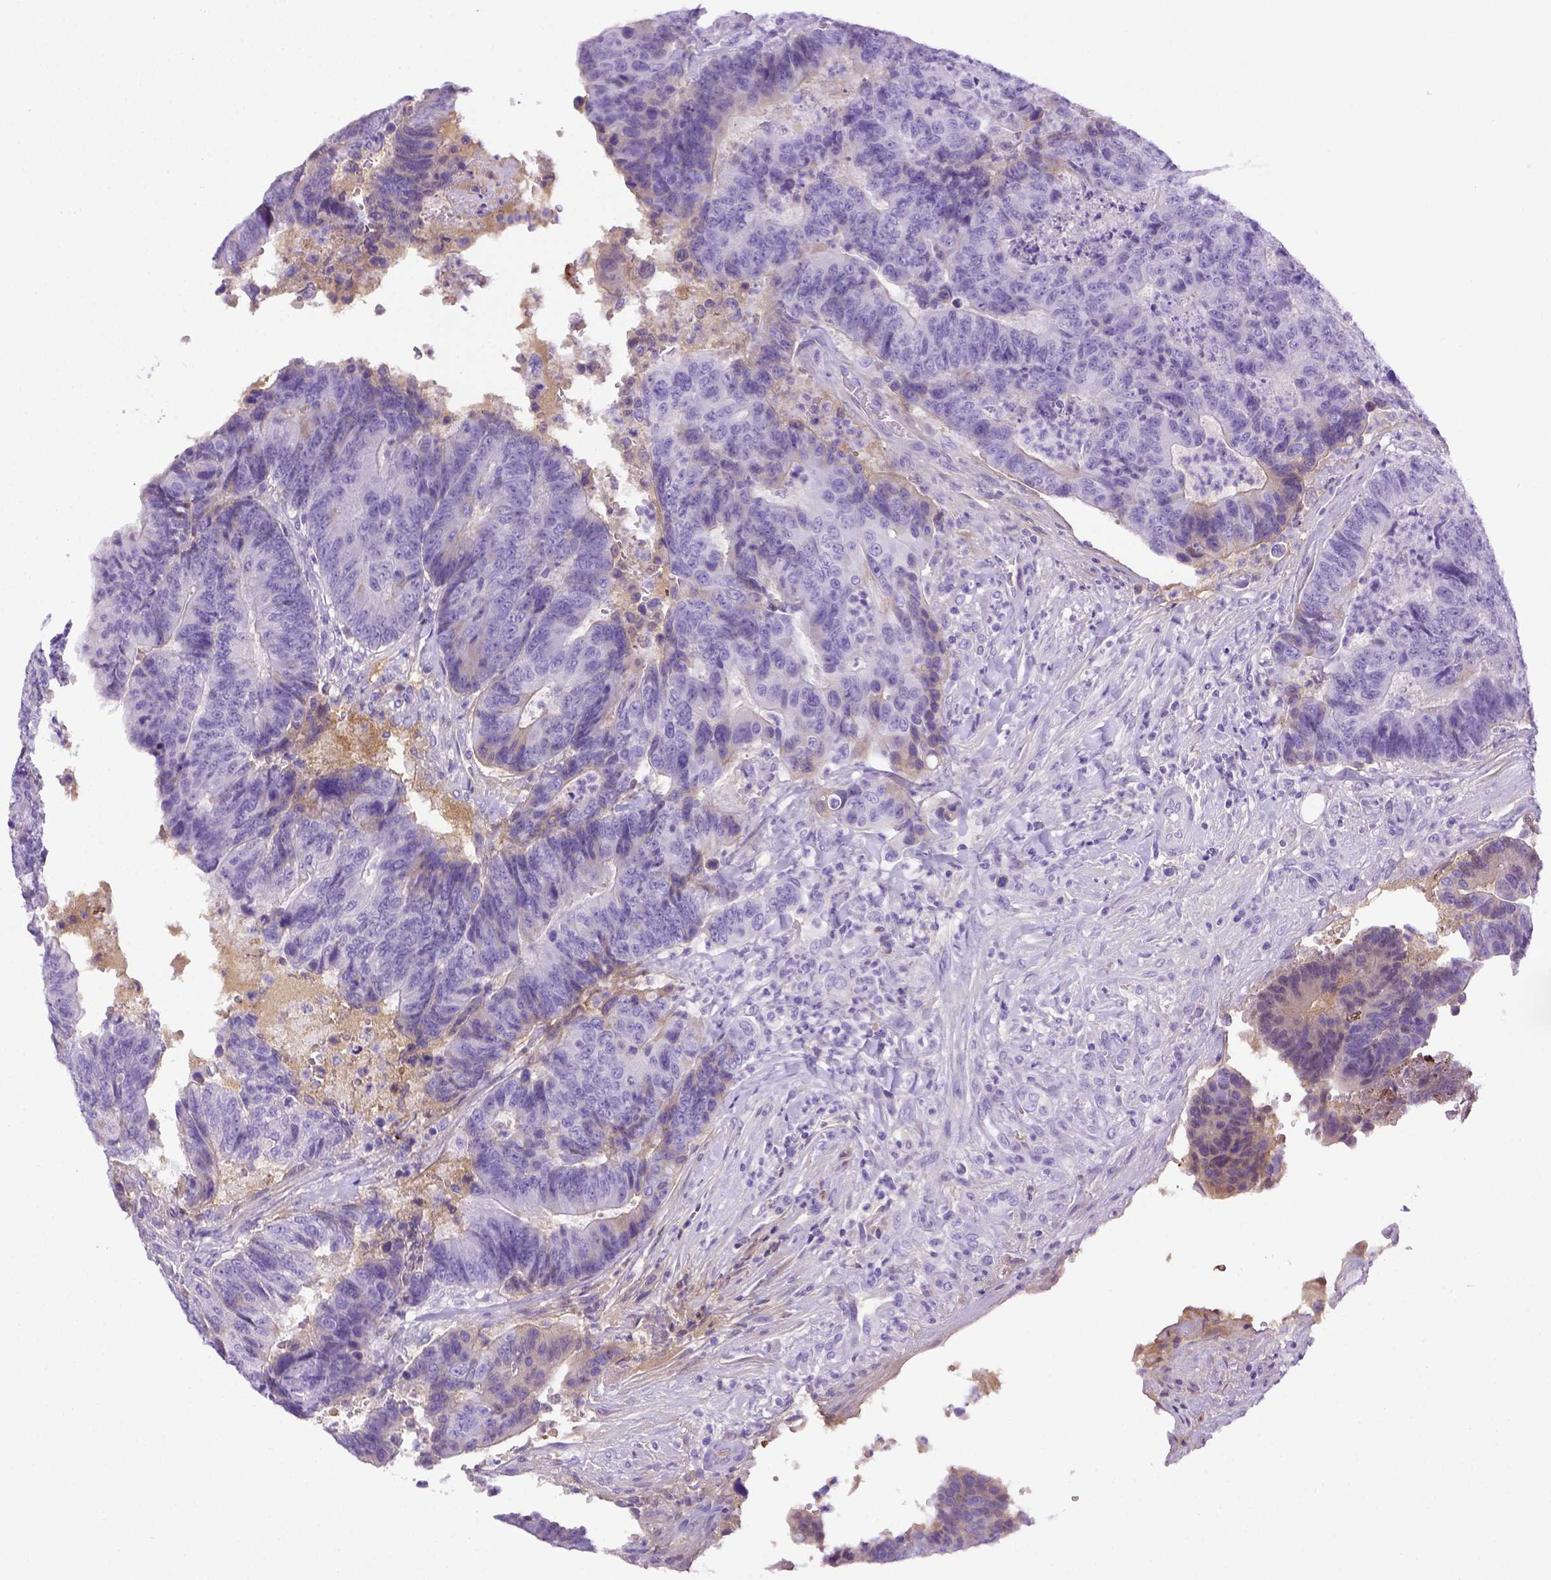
{"staining": {"intensity": "negative", "quantity": "none", "location": "none"}, "tissue": "colorectal cancer", "cell_type": "Tumor cells", "image_type": "cancer", "snomed": [{"axis": "morphology", "description": "Adenocarcinoma, NOS"}, {"axis": "topography", "description": "Colon"}], "caption": "This micrograph is of colorectal adenocarcinoma stained with immunohistochemistry (IHC) to label a protein in brown with the nuclei are counter-stained blue. There is no staining in tumor cells.", "gene": "ITIH4", "patient": {"sex": "female", "age": 48}}